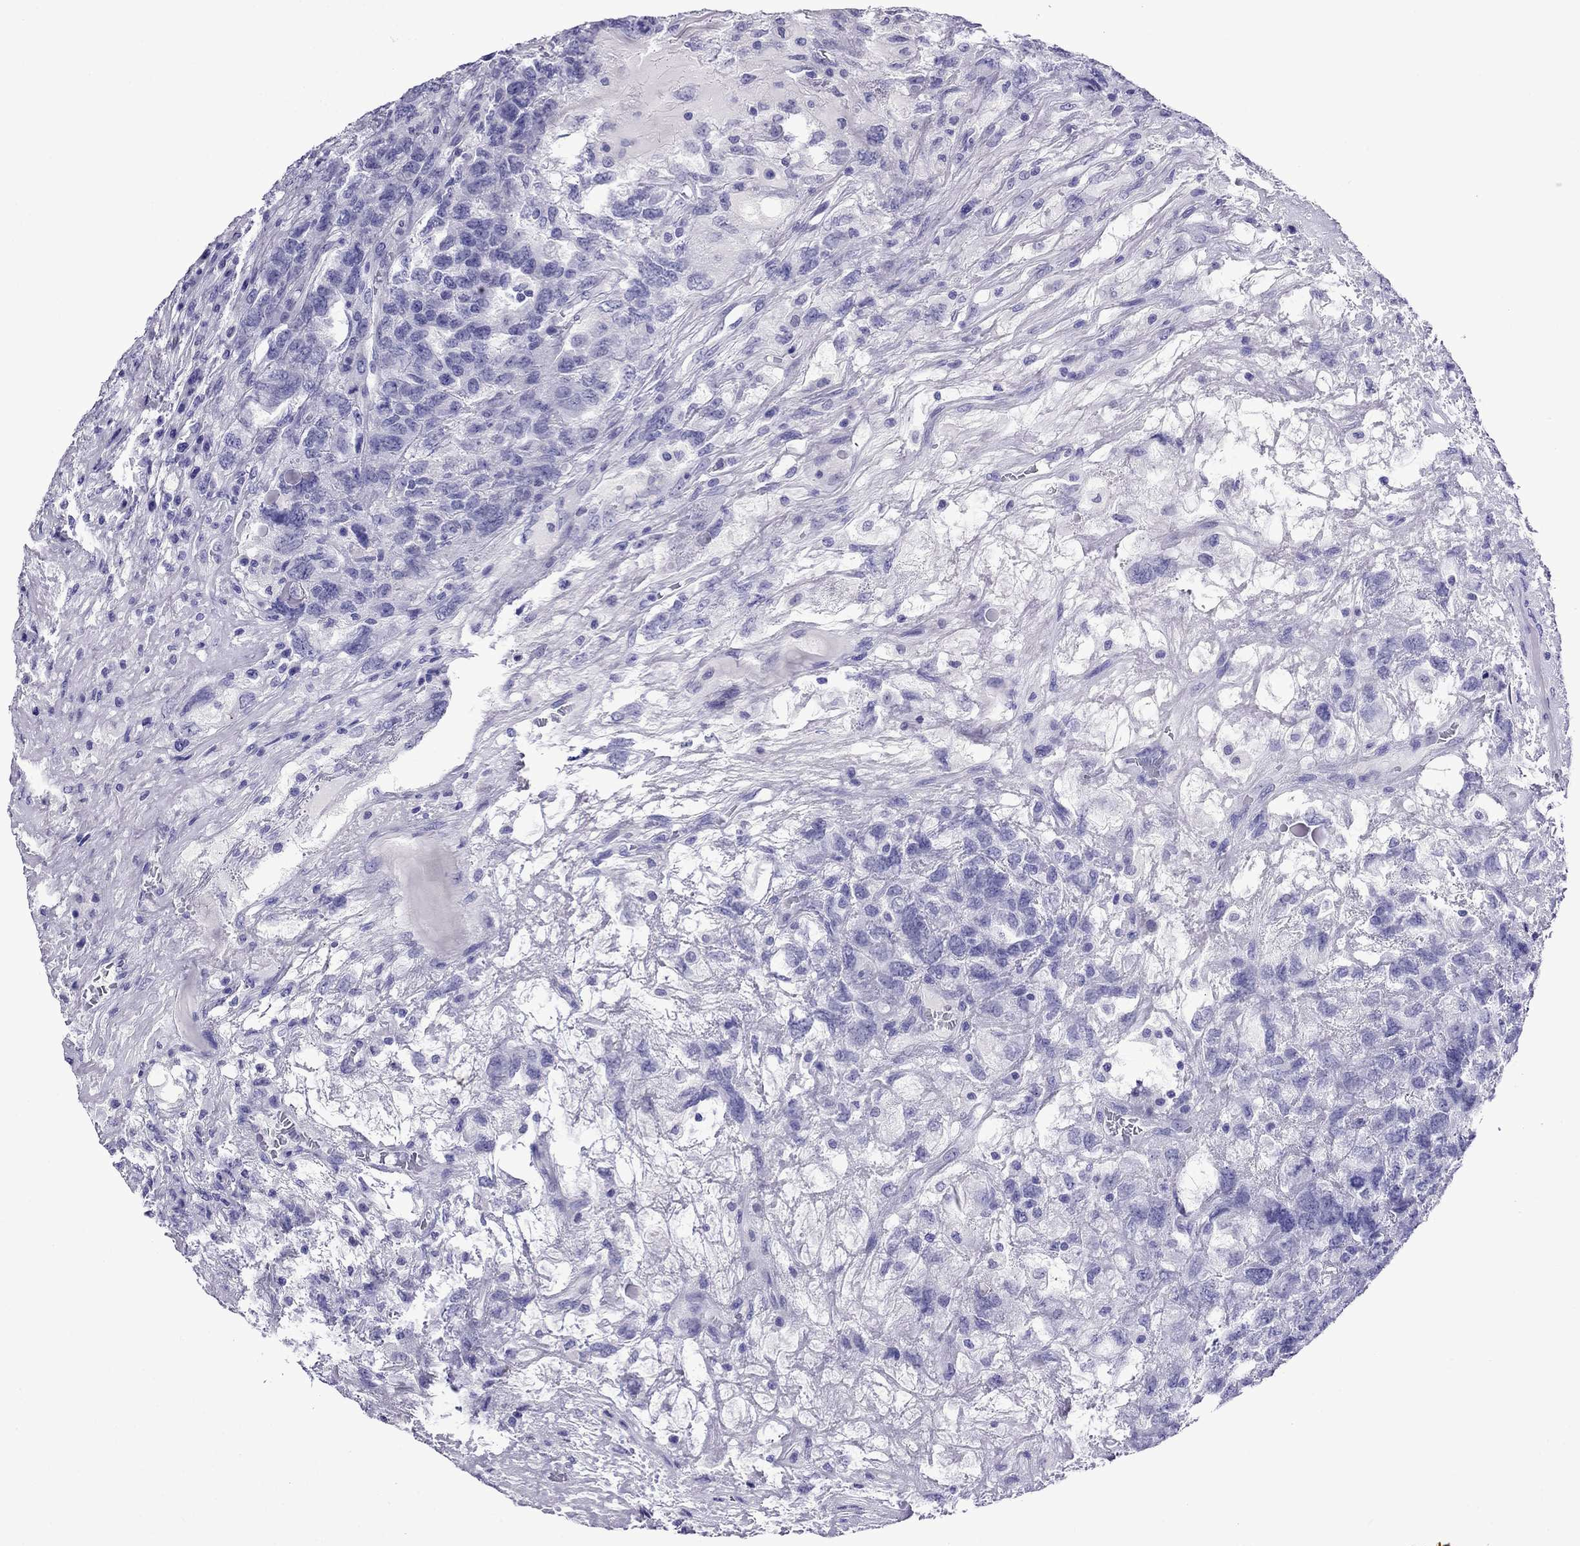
{"staining": {"intensity": "negative", "quantity": "none", "location": "none"}, "tissue": "testis cancer", "cell_type": "Tumor cells", "image_type": "cancer", "snomed": [{"axis": "morphology", "description": "Seminoma, NOS"}, {"axis": "topography", "description": "Testis"}], "caption": "Protein analysis of testis cancer (seminoma) shows no significant staining in tumor cells.", "gene": "CRYBA1", "patient": {"sex": "male", "age": 52}}